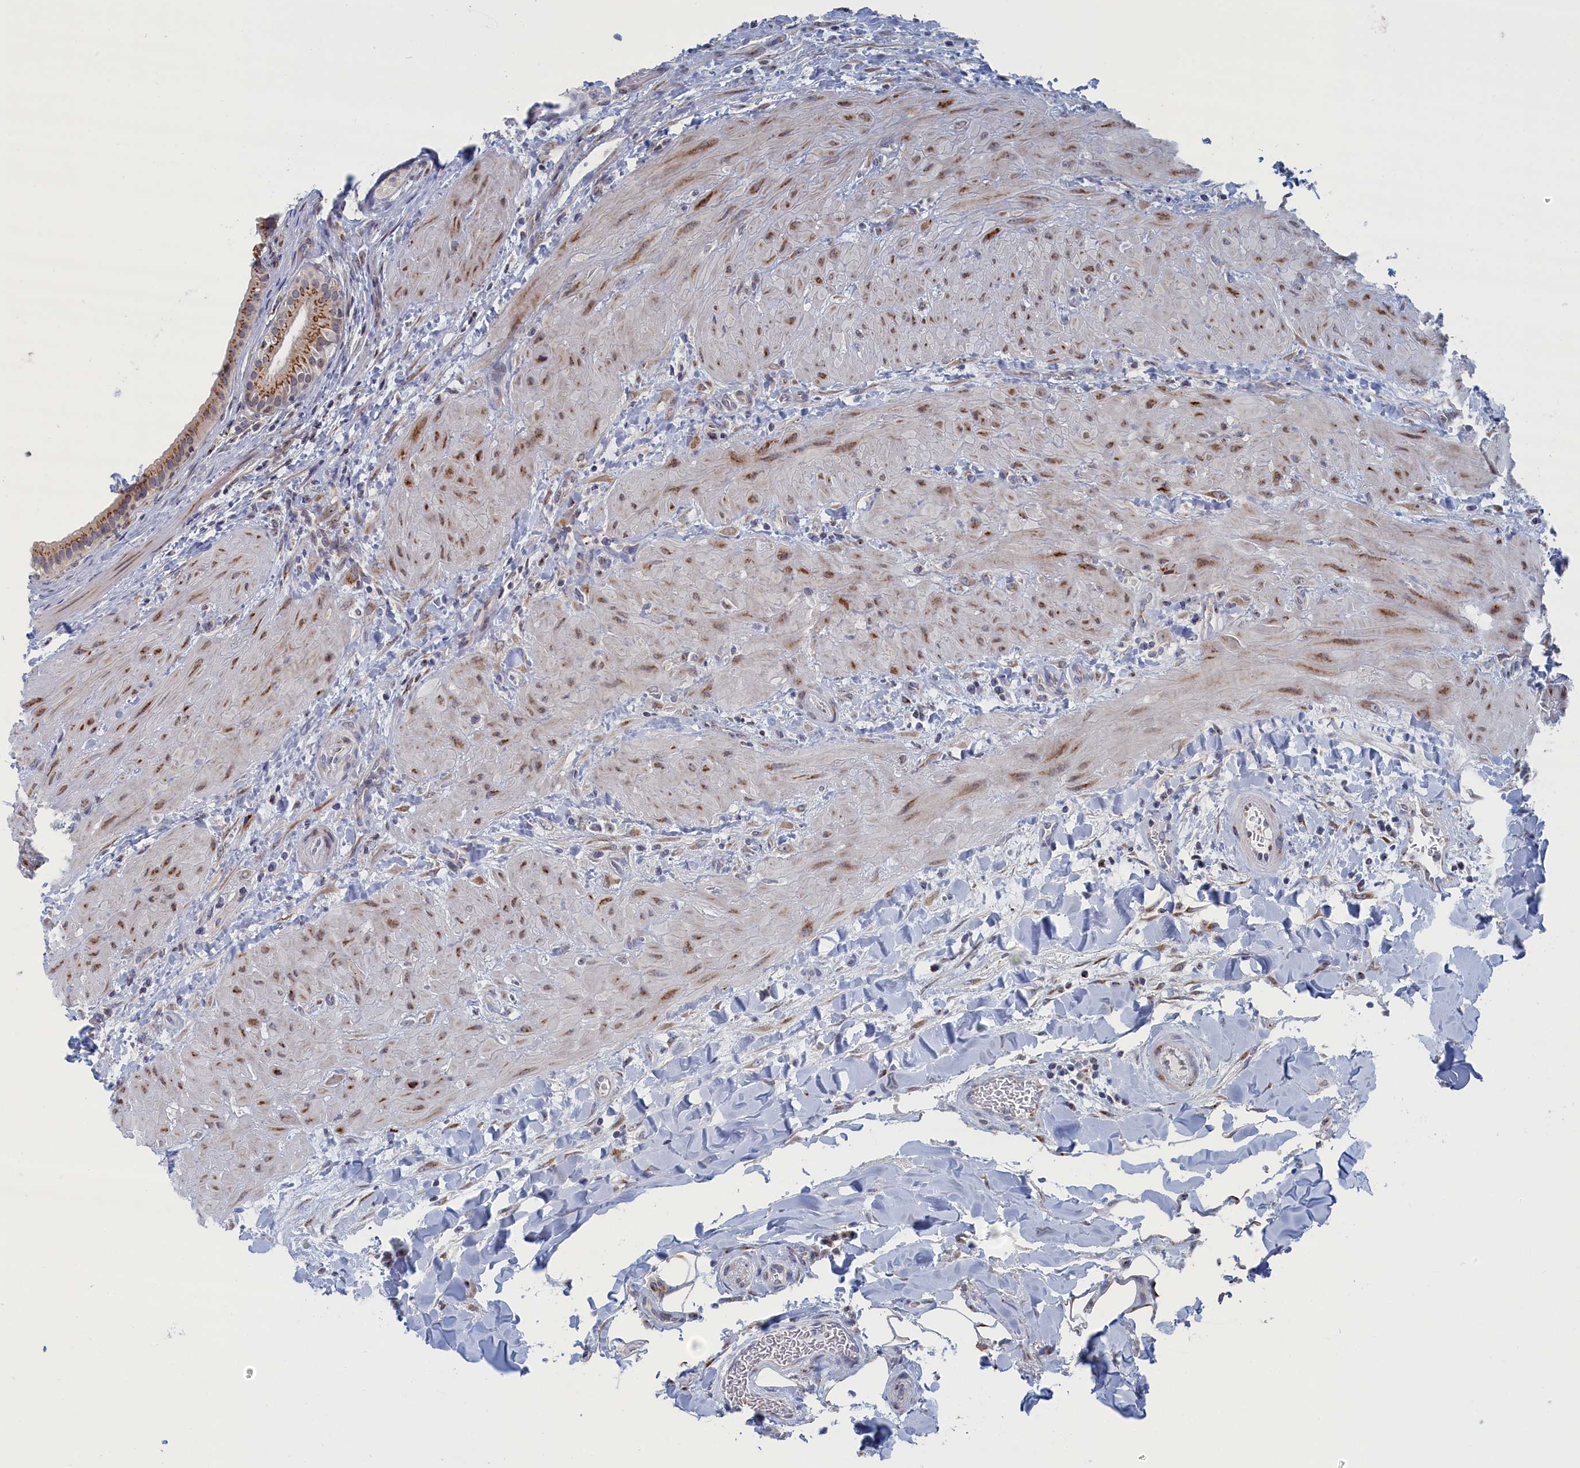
{"staining": {"intensity": "moderate", "quantity": ">75%", "location": "cytoplasmic/membranous"}, "tissue": "gallbladder", "cell_type": "Glandular cells", "image_type": "normal", "snomed": [{"axis": "morphology", "description": "Normal tissue, NOS"}, {"axis": "topography", "description": "Gallbladder"}], "caption": "Protein staining of normal gallbladder reveals moderate cytoplasmic/membranous expression in approximately >75% of glandular cells. (IHC, brightfield microscopy, high magnification).", "gene": "IRX1", "patient": {"sex": "male", "age": 24}}